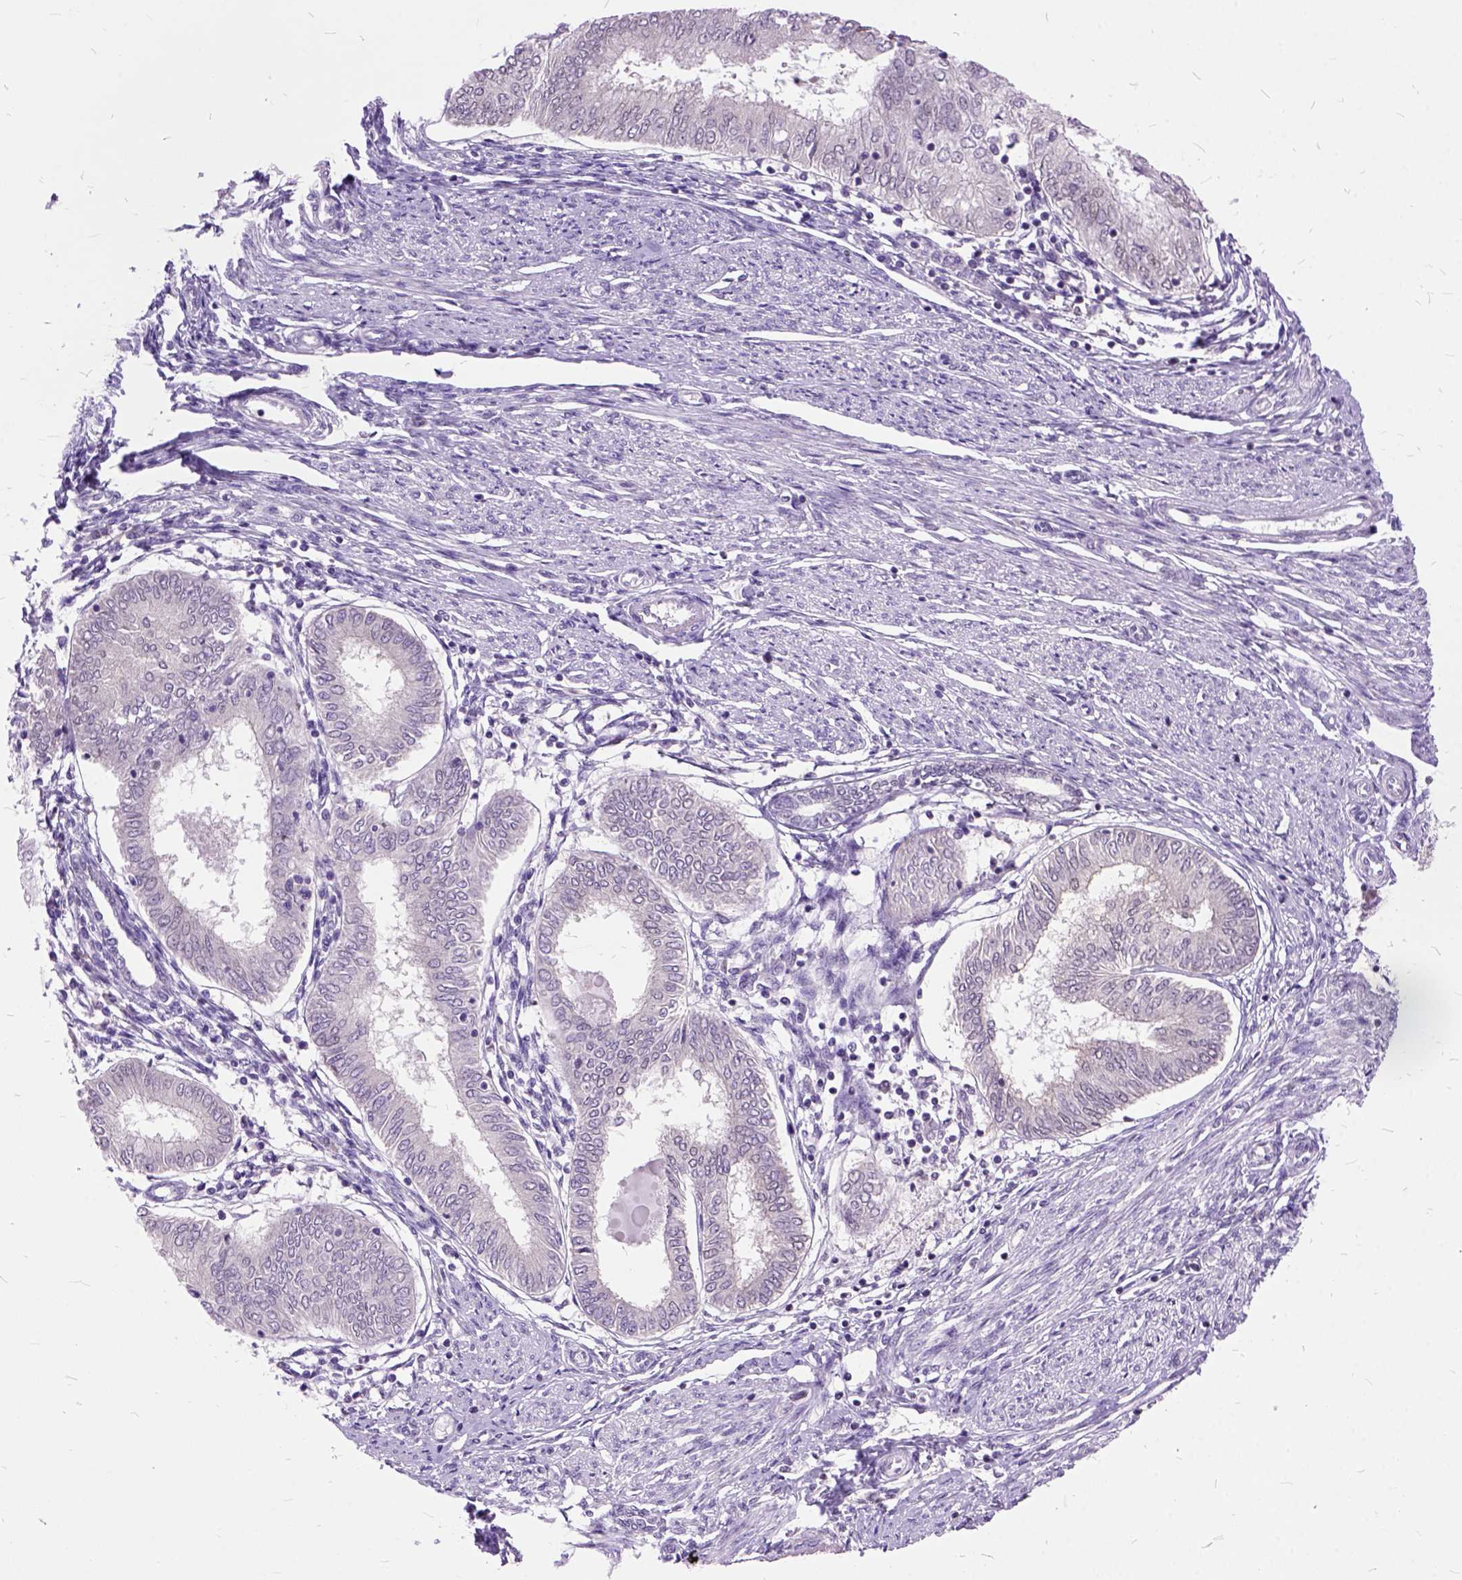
{"staining": {"intensity": "weak", "quantity": ">75%", "location": "nuclear"}, "tissue": "endometrial cancer", "cell_type": "Tumor cells", "image_type": "cancer", "snomed": [{"axis": "morphology", "description": "Adenocarcinoma, NOS"}, {"axis": "topography", "description": "Endometrium"}], "caption": "Protein expression analysis of endometrial cancer exhibits weak nuclear staining in approximately >75% of tumor cells.", "gene": "ORC5", "patient": {"sex": "female", "age": 68}}